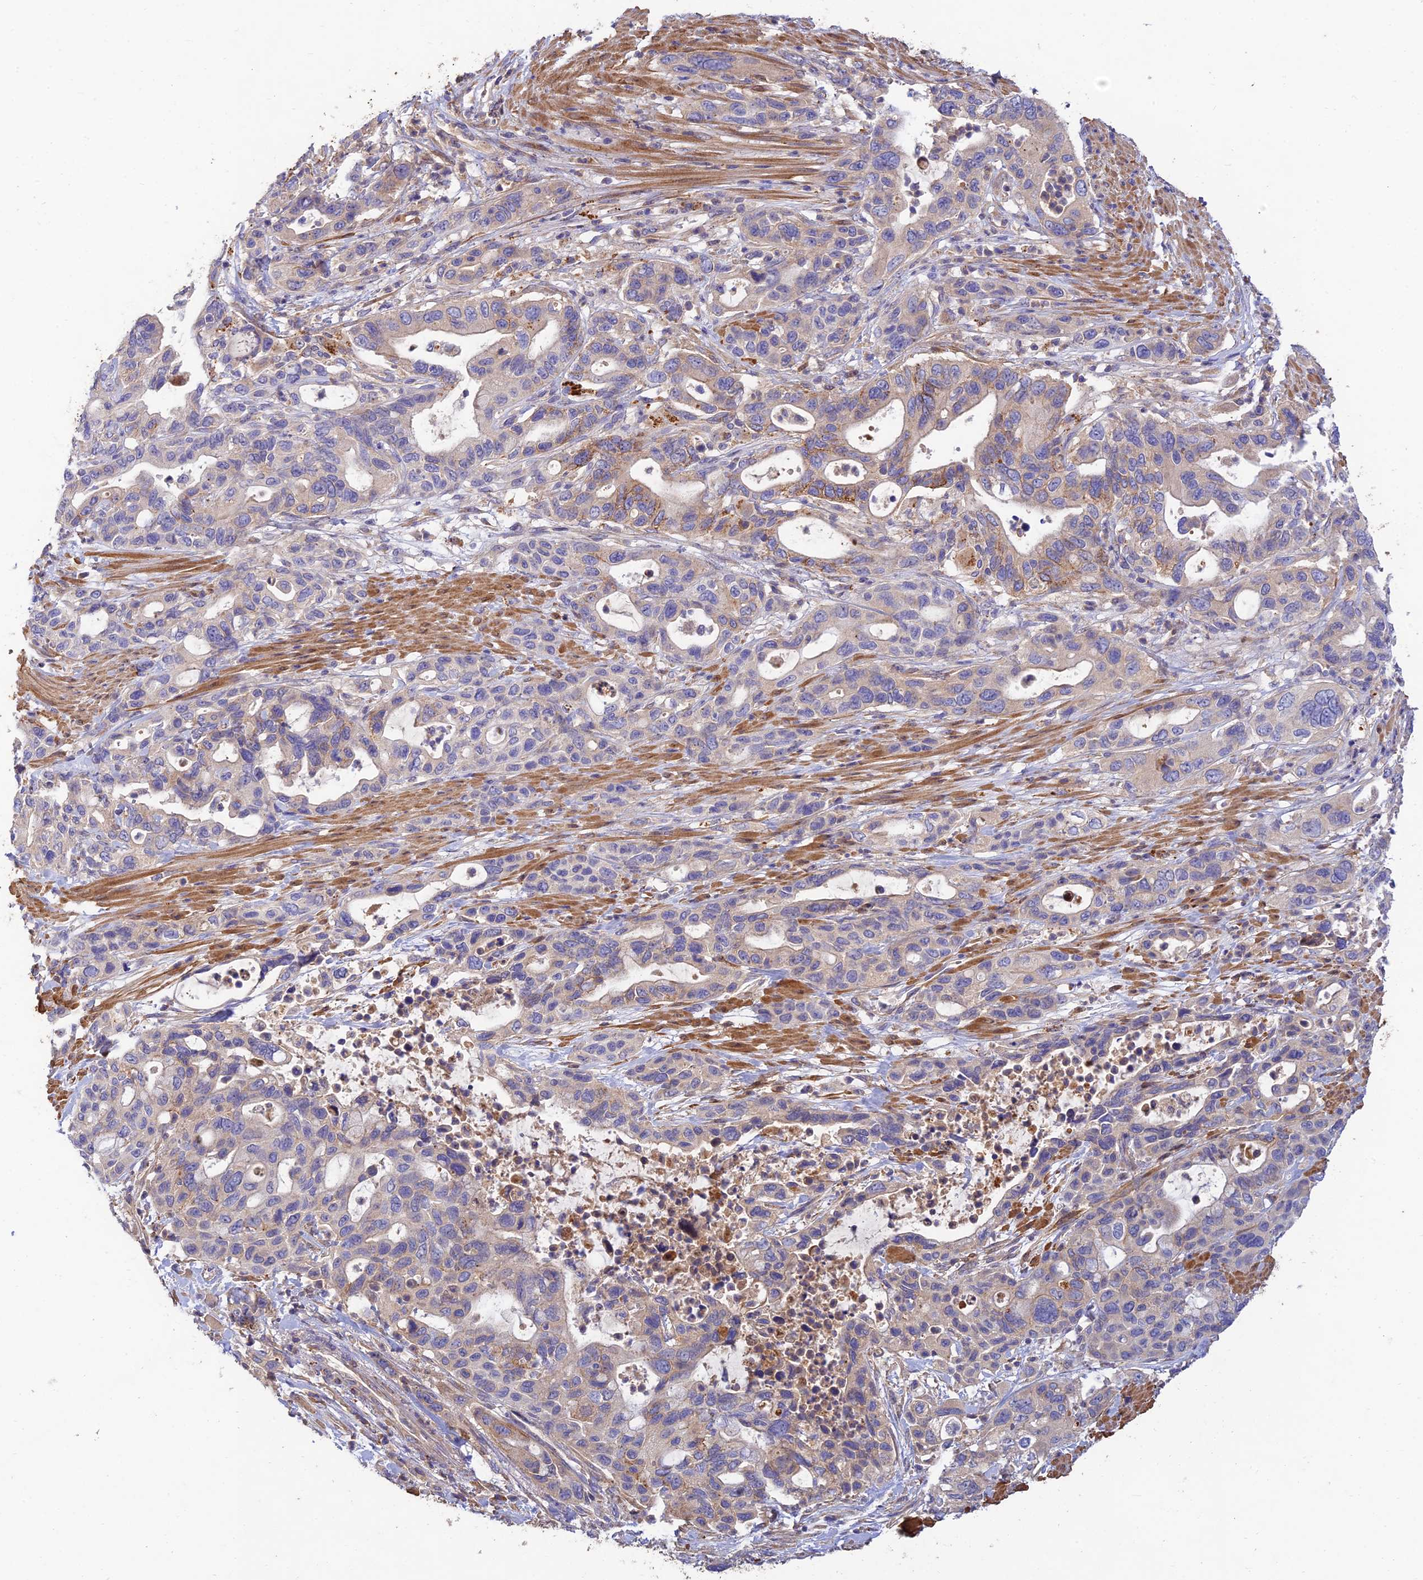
{"staining": {"intensity": "moderate", "quantity": "<25%", "location": "cytoplasmic/membranous"}, "tissue": "pancreatic cancer", "cell_type": "Tumor cells", "image_type": "cancer", "snomed": [{"axis": "morphology", "description": "Adenocarcinoma, NOS"}, {"axis": "topography", "description": "Pancreas"}], "caption": "Immunohistochemistry (IHC) (DAB (3,3'-diaminobenzidine)) staining of human pancreatic cancer reveals moderate cytoplasmic/membranous protein expression in about <25% of tumor cells. (Brightfield microscopy of DAB IHC at high magnification).", "gene": "ACSM5", "patient": {"sex": "female", "age": 71}}